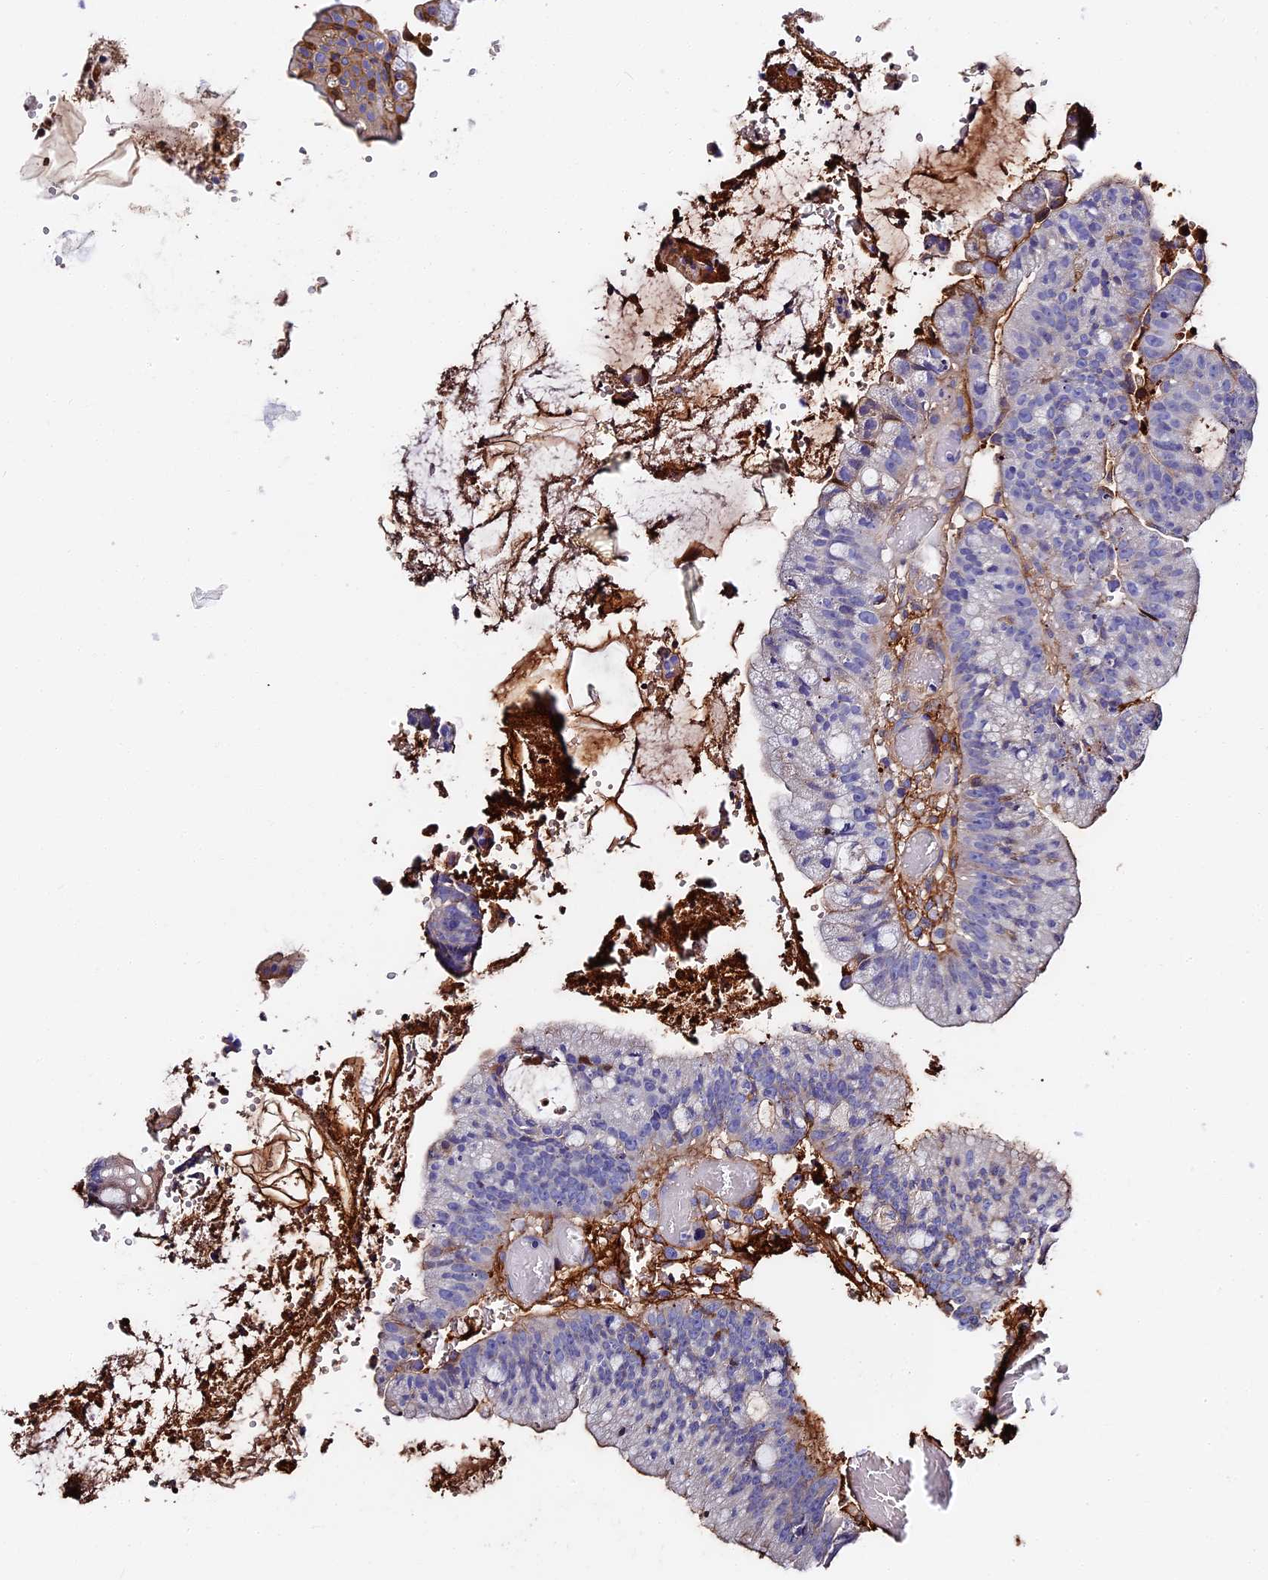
{"staining": {"intensity": "negative", "quantity": "none", "location": "none"}, "tissue": "colorectal cancer", "cell_type": "Tumor cells", "image_type": "cancer", "snomed": [{"axis": "morphology", "description": "Adenocarcinoma, NOS"}, {"axis": "topography", "description": "Rectum"}], "caption": "A high-resolution histopathology image shows immunohistochemistry (IHC) staining of colorectal cancer, which reveals no significant staining in tumor cells.", "gene": "ITIH1", "patient": {"sex": "female", "age": 77}}